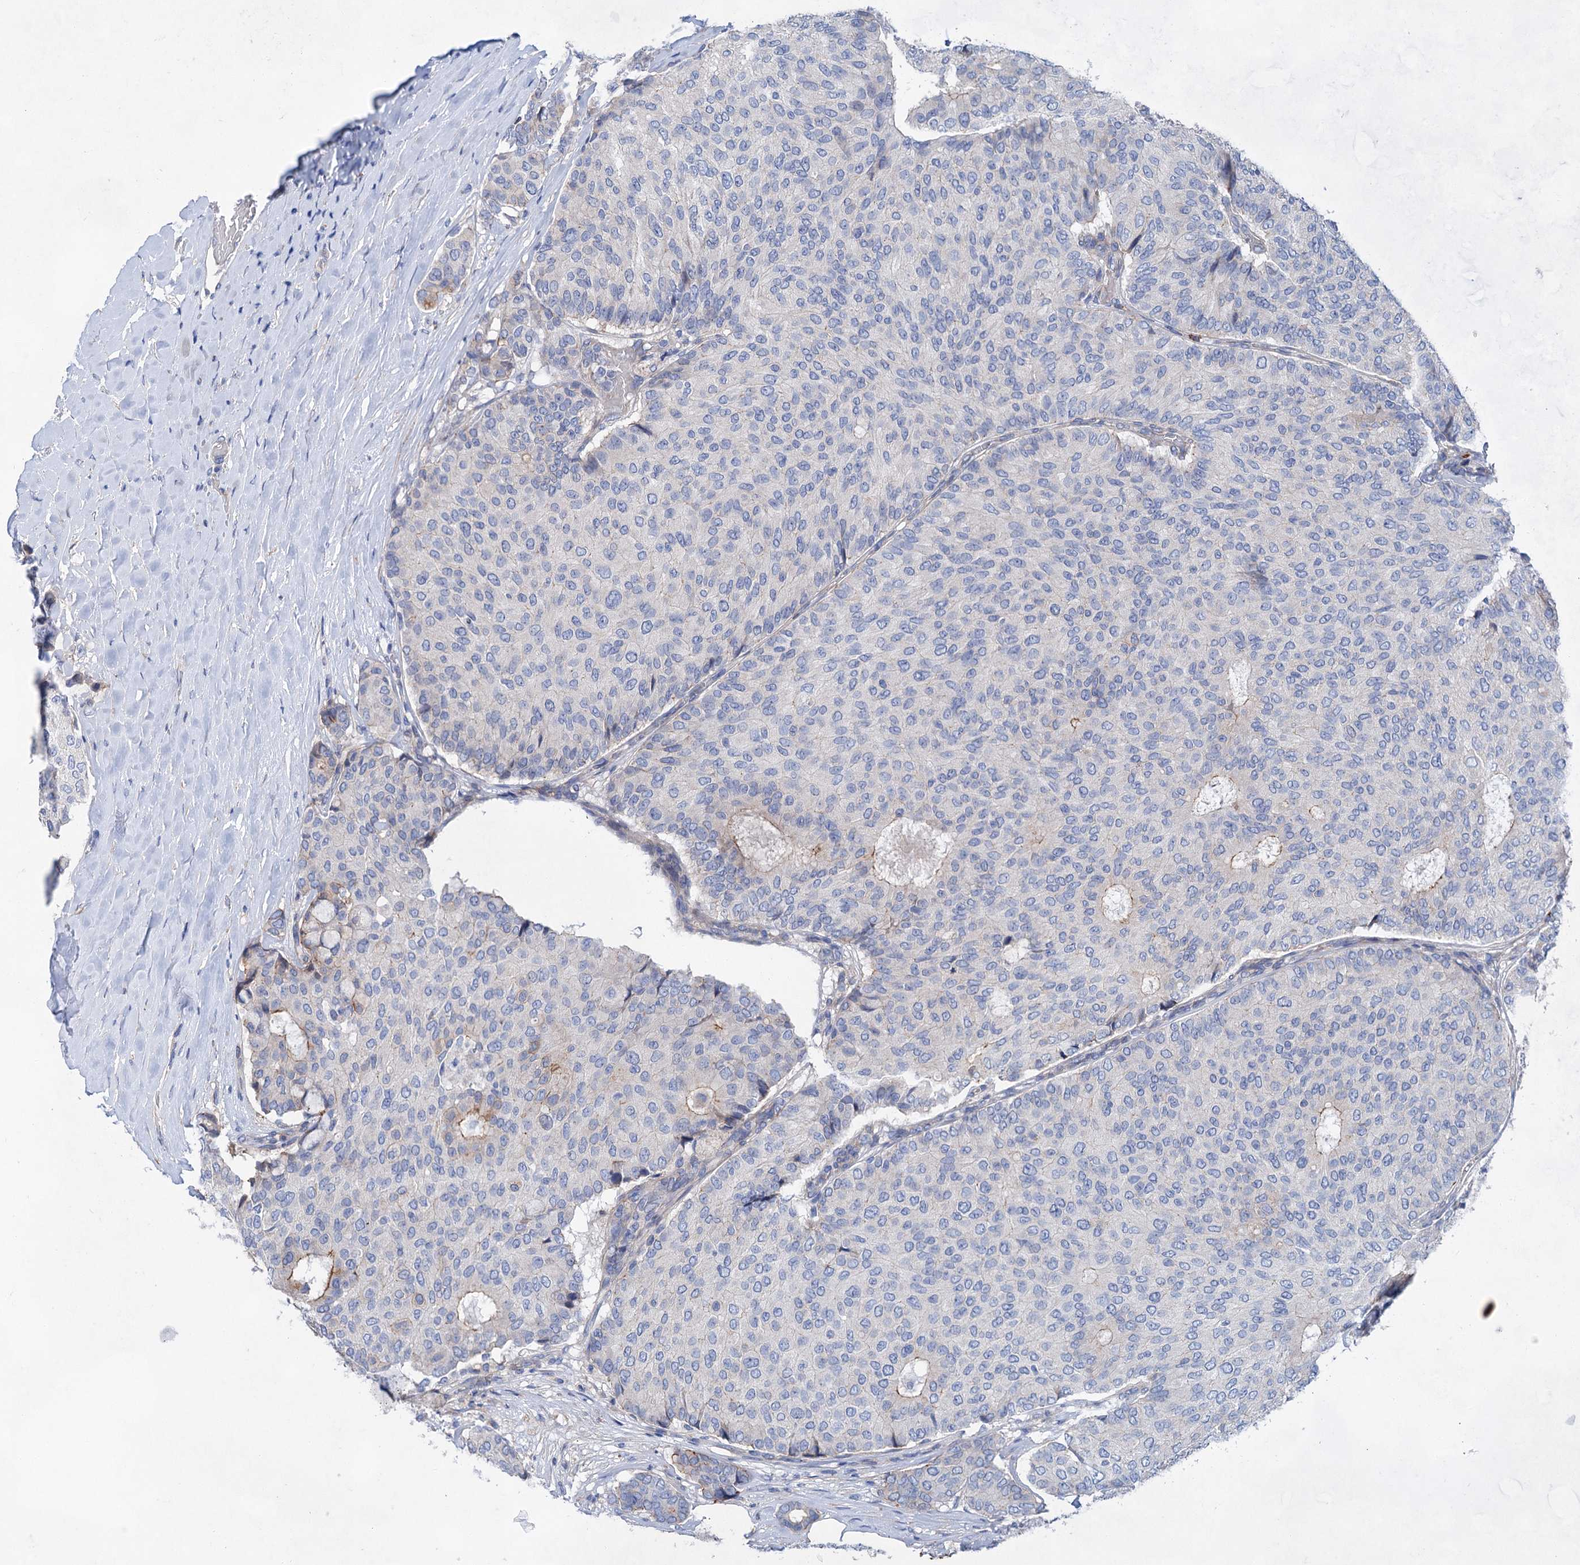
{"staining": {"intensity": "moderate", "quantity": "<25%", "location": "cytoplasmic/membranous"}, "tissue": "breast cancer", "cell_type": "Tumor cells", "image_type": "cancer", "snomed": [{"axis": "morphology", "description": "Duct carcinoma"}, {"axis": "topography", "description": "Breast"}], "caption": "The immunohistochemical stain highlights moderate cytoplasmic/membranous expression in tumor cells of breast infiltrating ductal carcinoma tissue.", "gene": "GPR155", "patient": {"sex": "female", "age": 75}}